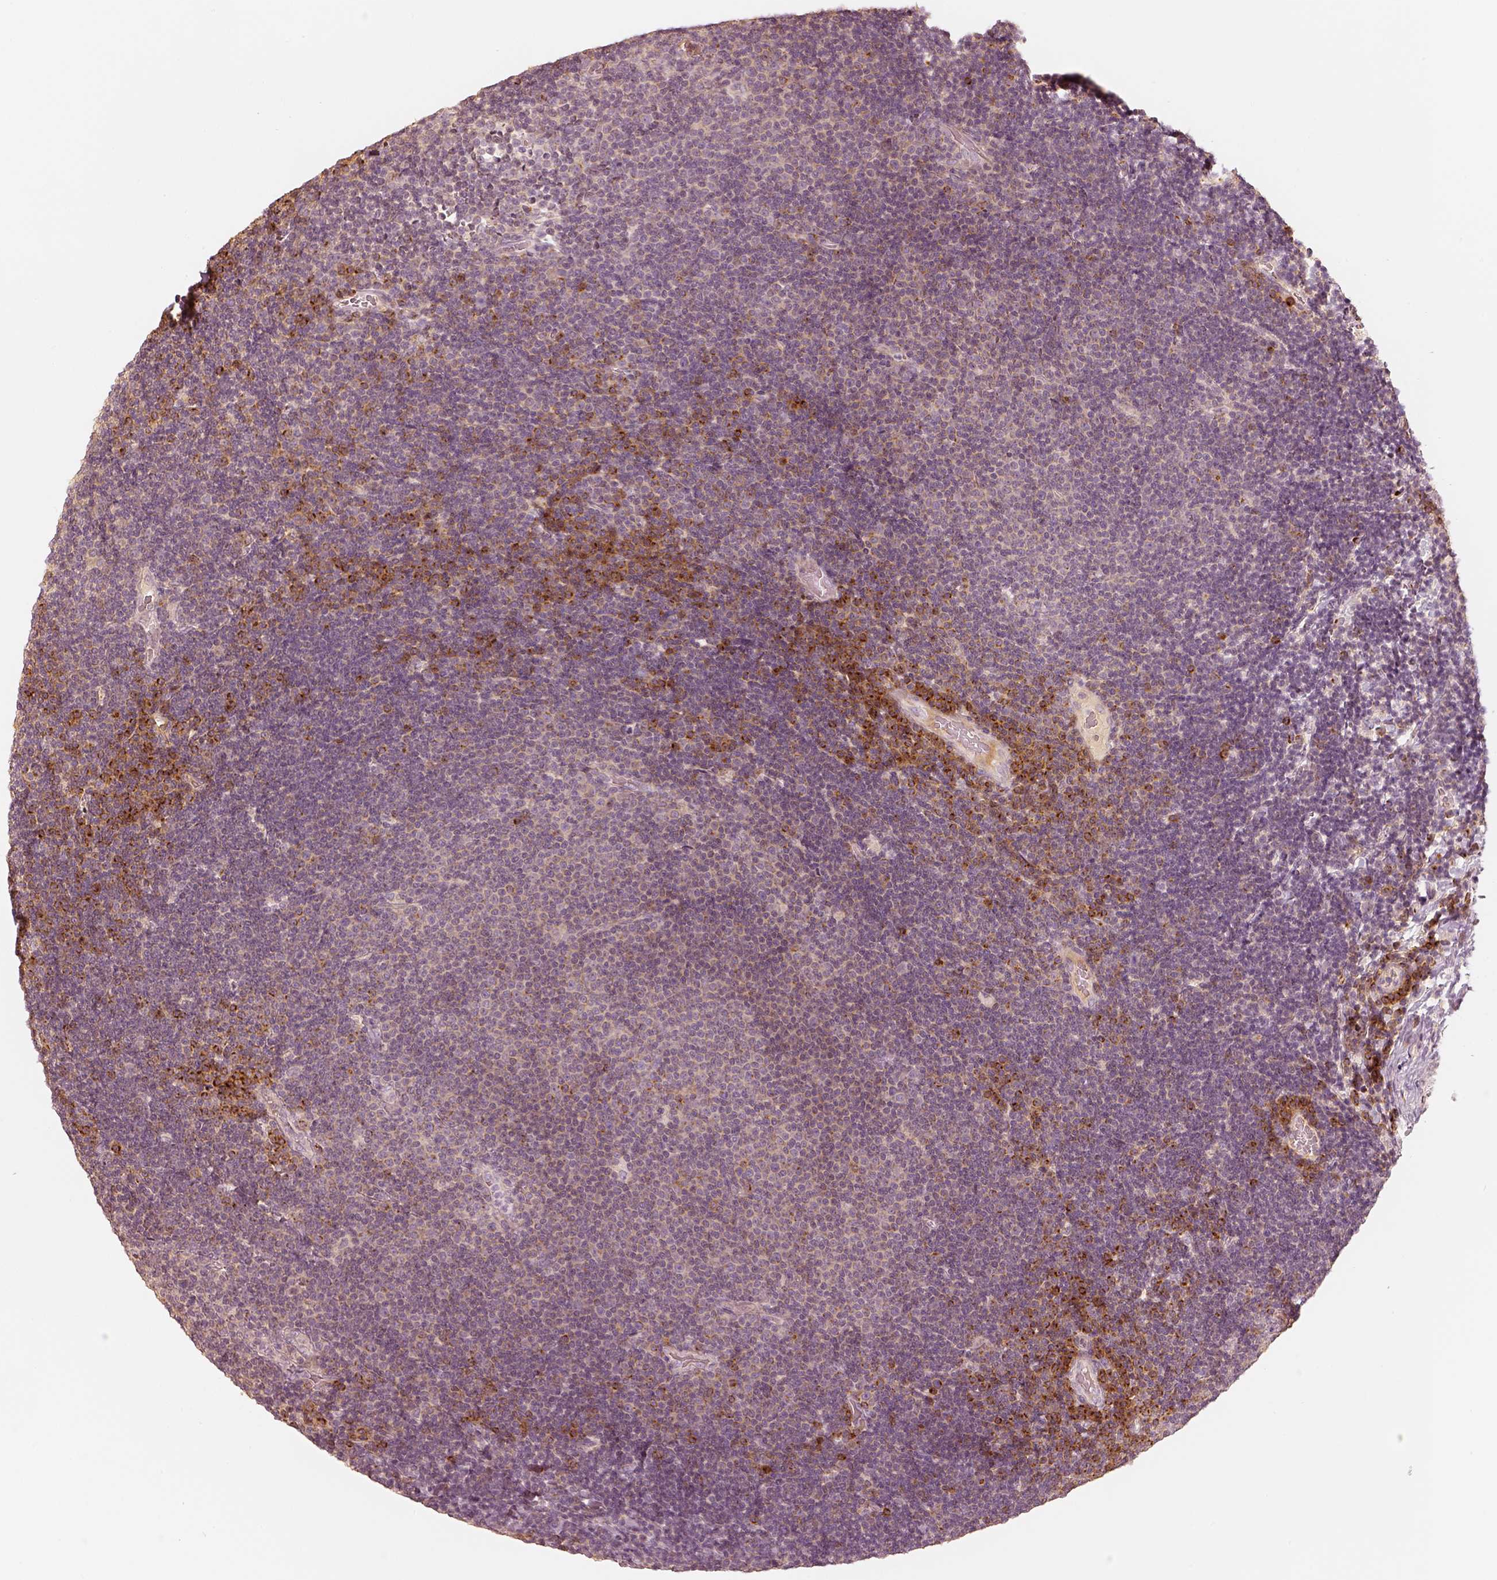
{"staining": {"intensity": "weak", "quantity": "<25%", "location": "cytoplasmic/membranous"}, "tissue": "lymphoma", "cell_type": "Tumor cells", "image_type": "cancer", "snomed": [{"axis": "morphology", "description": "Malignant lymphoma, non-Hodgkin's type, Low grade"}, {"axis": "topography", "description": "Brain"}], "caption": "DAB immunohistochemical staining of lymphoma demonstrates no significant expression in tumor cells. Nuclei are stained in blue.", "gene": "GORASP2", "patient": {"sex": "female", "age": 66}}